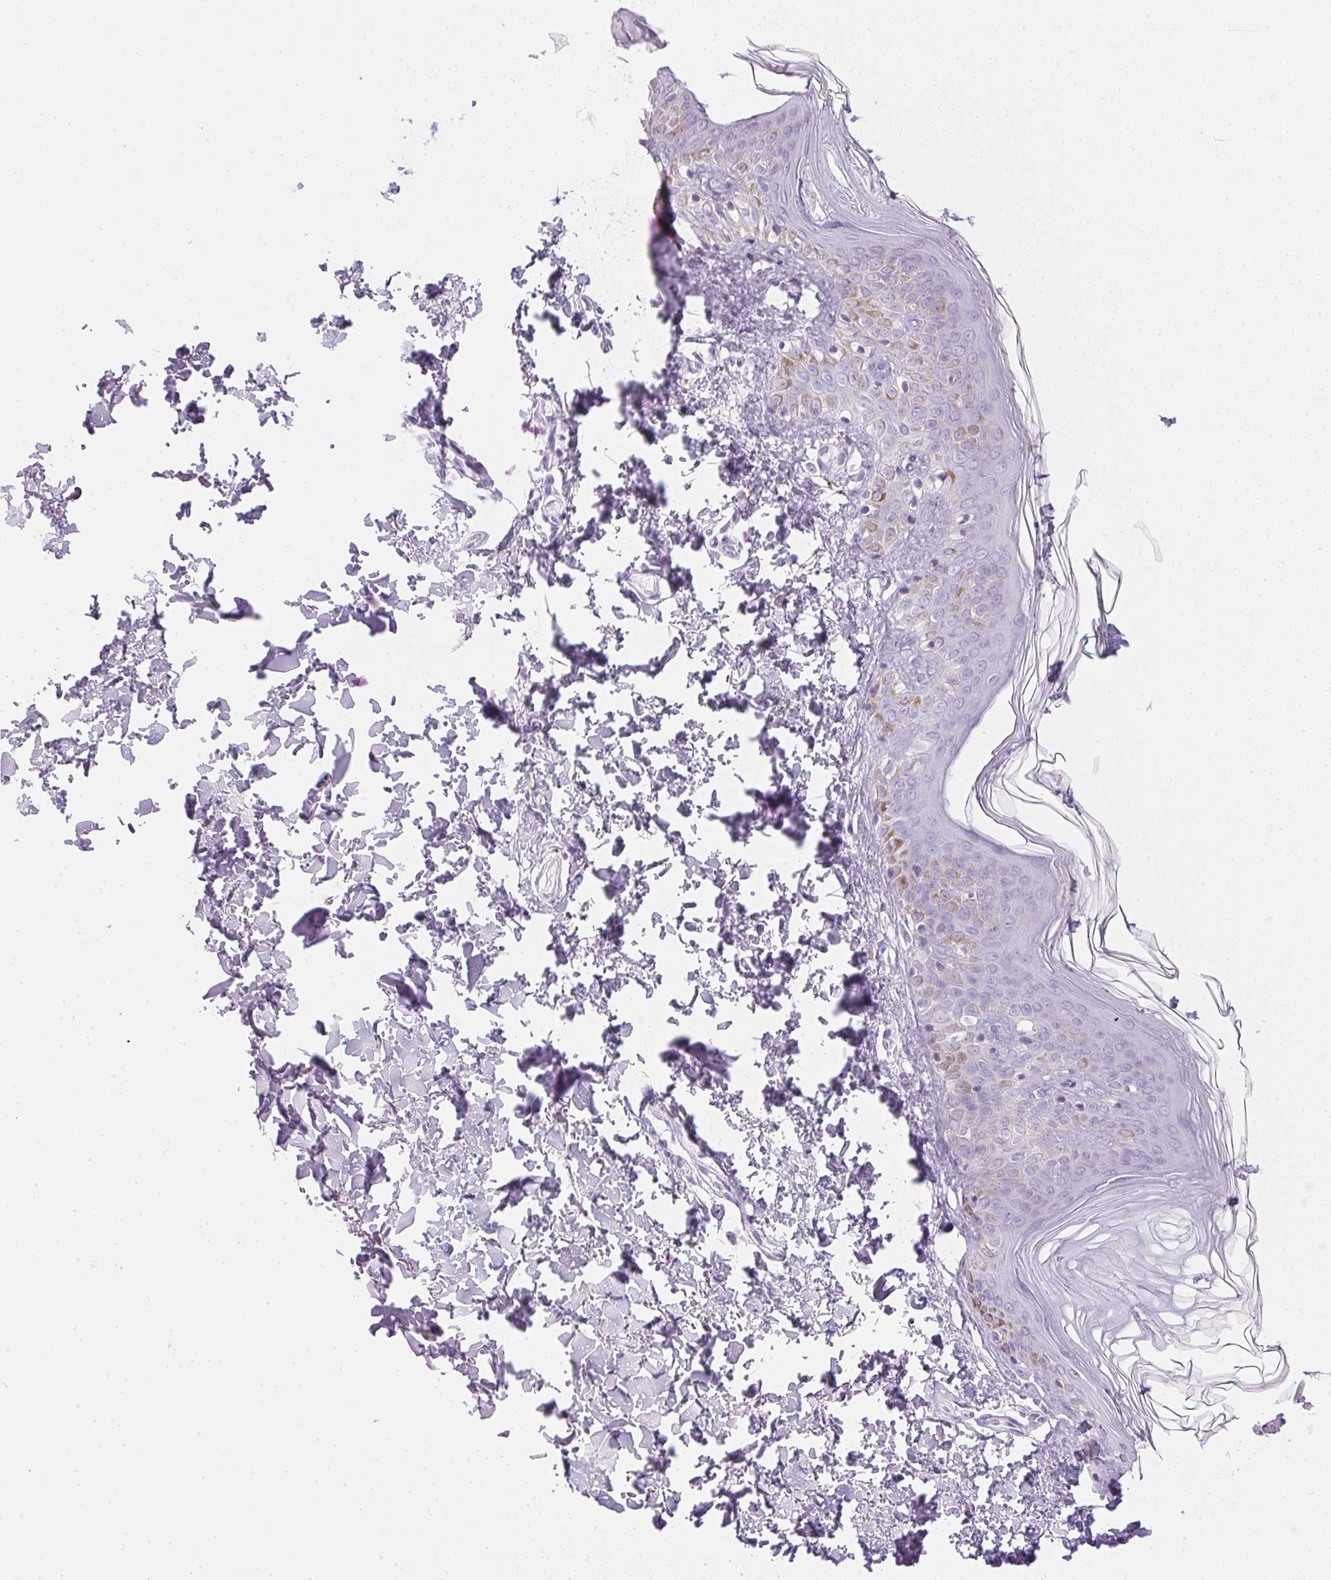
{"staining": {"intensity": "negative", "quantity": "none", "location": "none"}, "tissue": "skin", "cell_type": "Fibroblasts", "image_type": "normal", "snomed": [{"axis": "morphology", "description": "Normal tissue, NOS"}, {"axis": "topography", "description": "Skin"}, {"axis": "topography", "description": "Peripheral nerve tissue"}], "caption": "A high-resolution image shows IHC staining of unremarkable skin, which demonstrates no significant expression in fibroblasts.", "gene": "CPB1", "patient": {"sex": "female", "age": 45}}